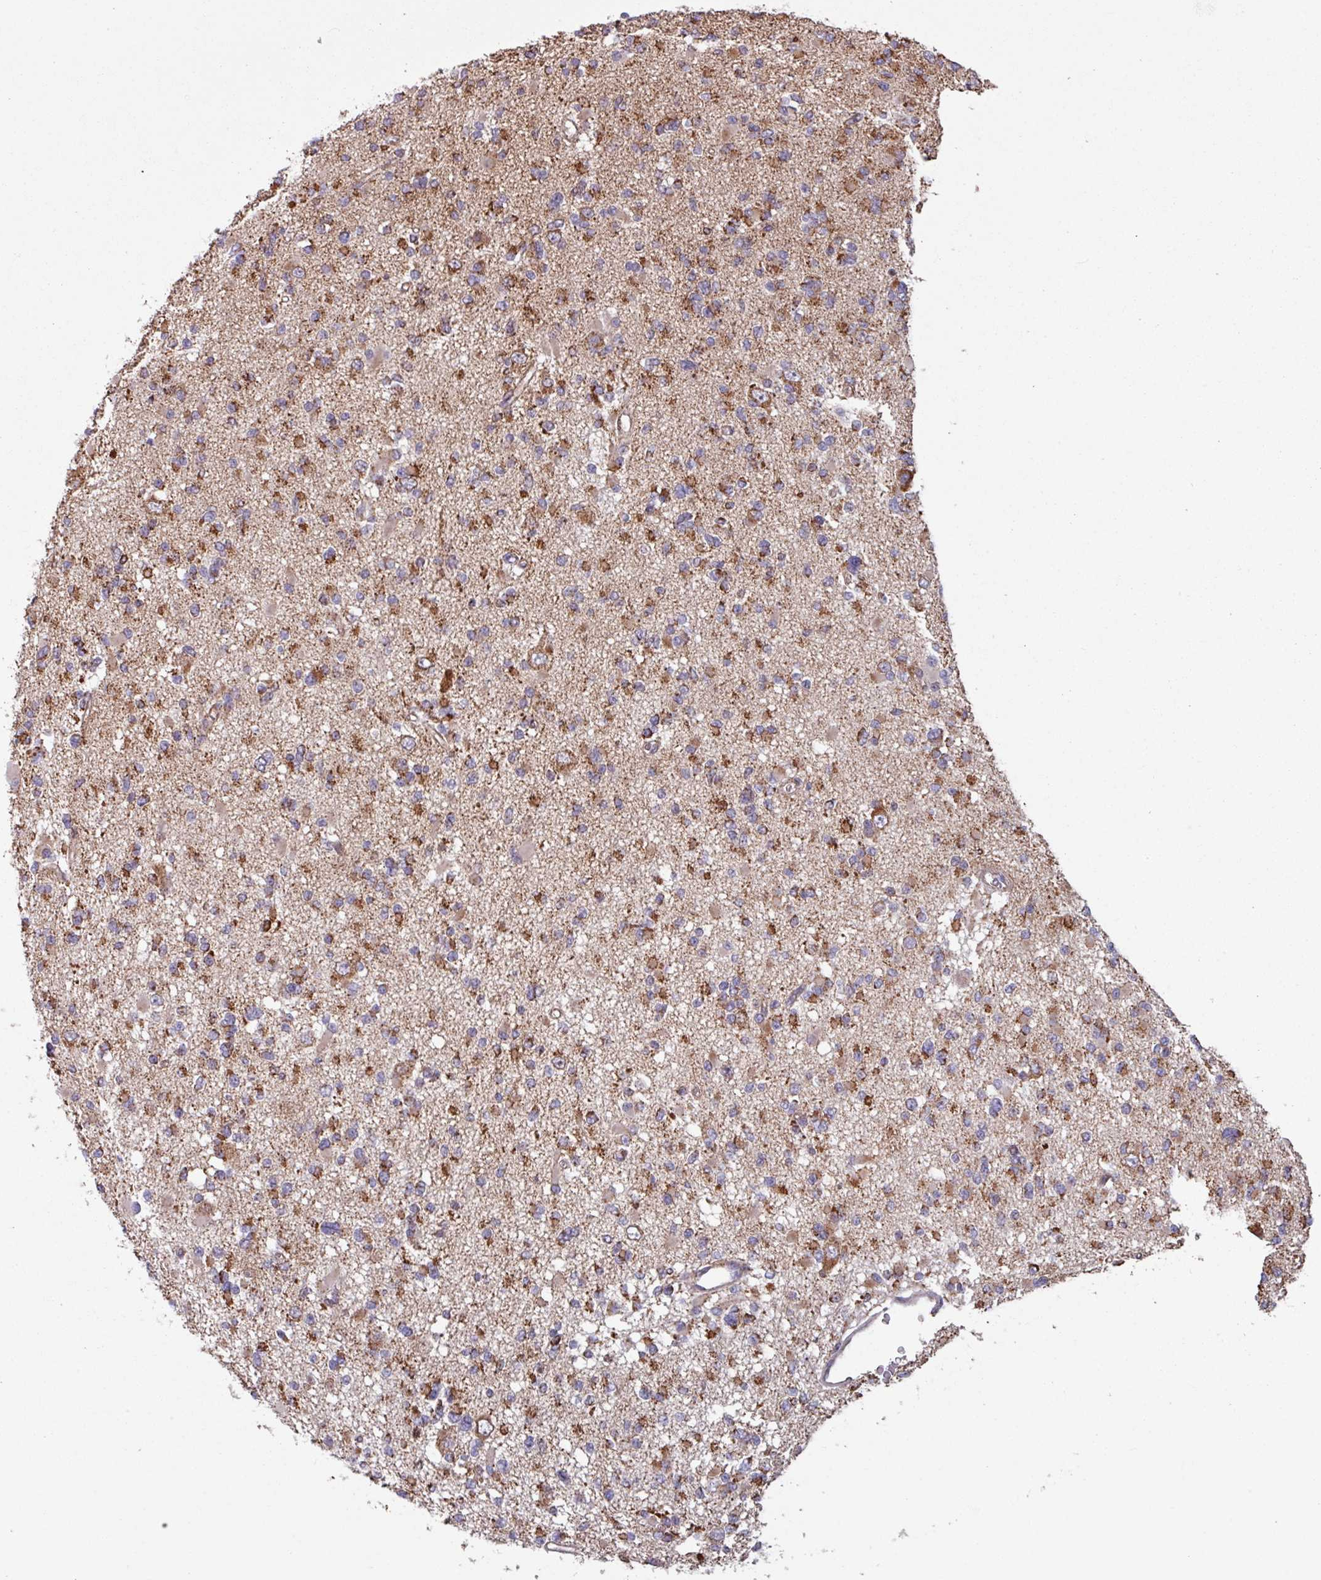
{"staining": {"intensity": "moderate", "quantity": ">75%", "location": "cytoplasmic/membranous"}, "tissue": "glioma", "cell_type": "Tumor cells", "image_type": "cancer", "snomed": [{"axis": "morphology", "description": "Glioma, malignant, Low grade"}, {"axis": "topography", "description": "Brain"}], "caption": "Glioma stained with DAB (3,3'-diaminobenzidine) immunohistochemistry exhibits medium levels of moderate cytoplasmic/membranous expression in approximately >75% of tumor cells.", "gene": "COX7C", "patient": {"sex": "female", "age": 22}}